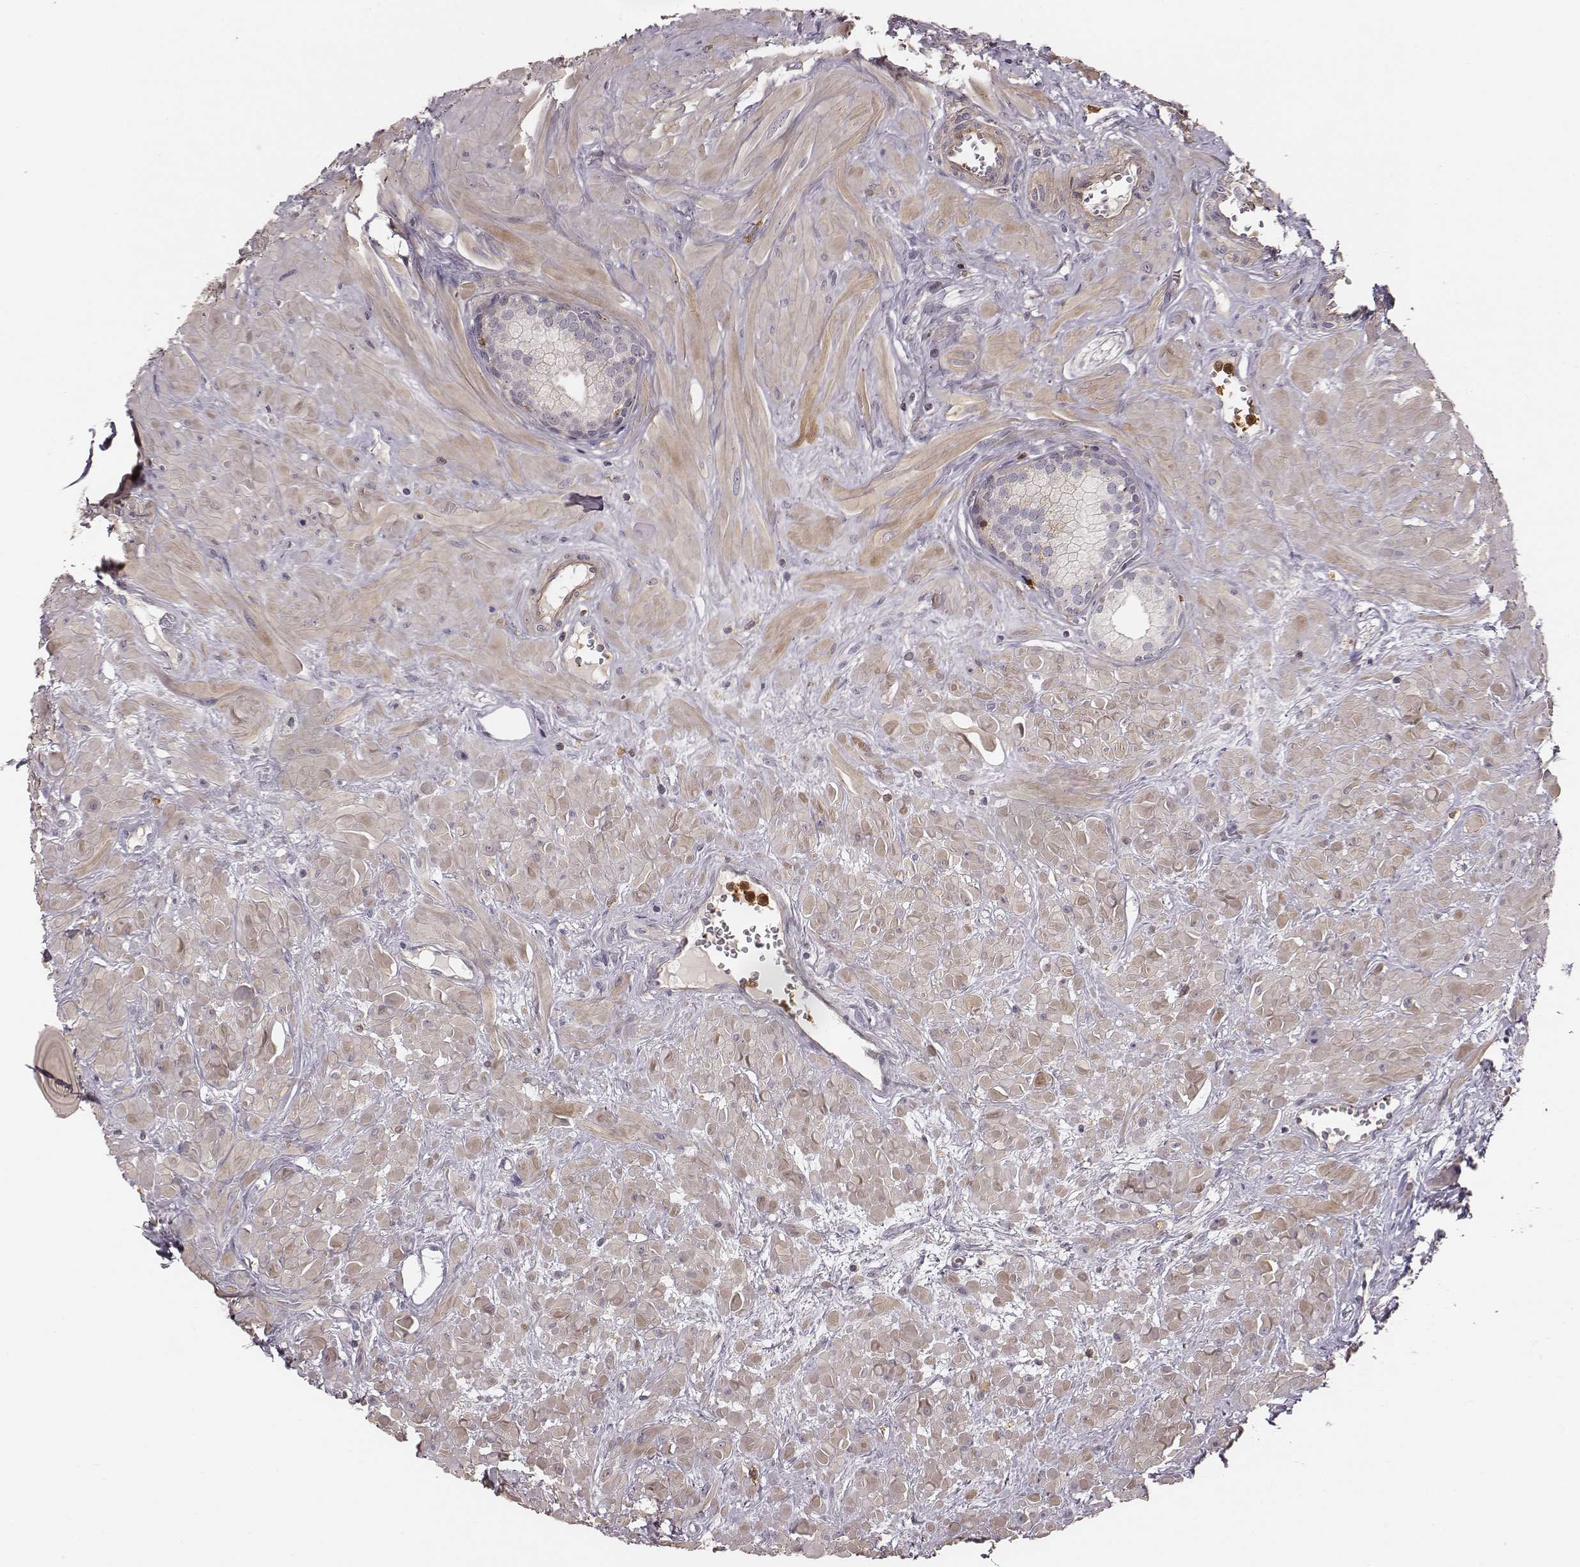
{"staining": {"intensity": "negative", "quantity": "none", "location": "none"}, "tissue": "prostate", "cell_type": "Glandular cells", "image_type": "normal", "snomed": [{"axis": "morphology", "description": "Normal tissue, NOS"}, {"axis": "topography", "description": "Prostate"}], "caption": "There is no significant positivity in glandular cells of prostate. (DAB immunohistochemistry with hematoxylin counter stain).", "gene": "ZYX", "patient": {"sex": "male", "age": 48}}